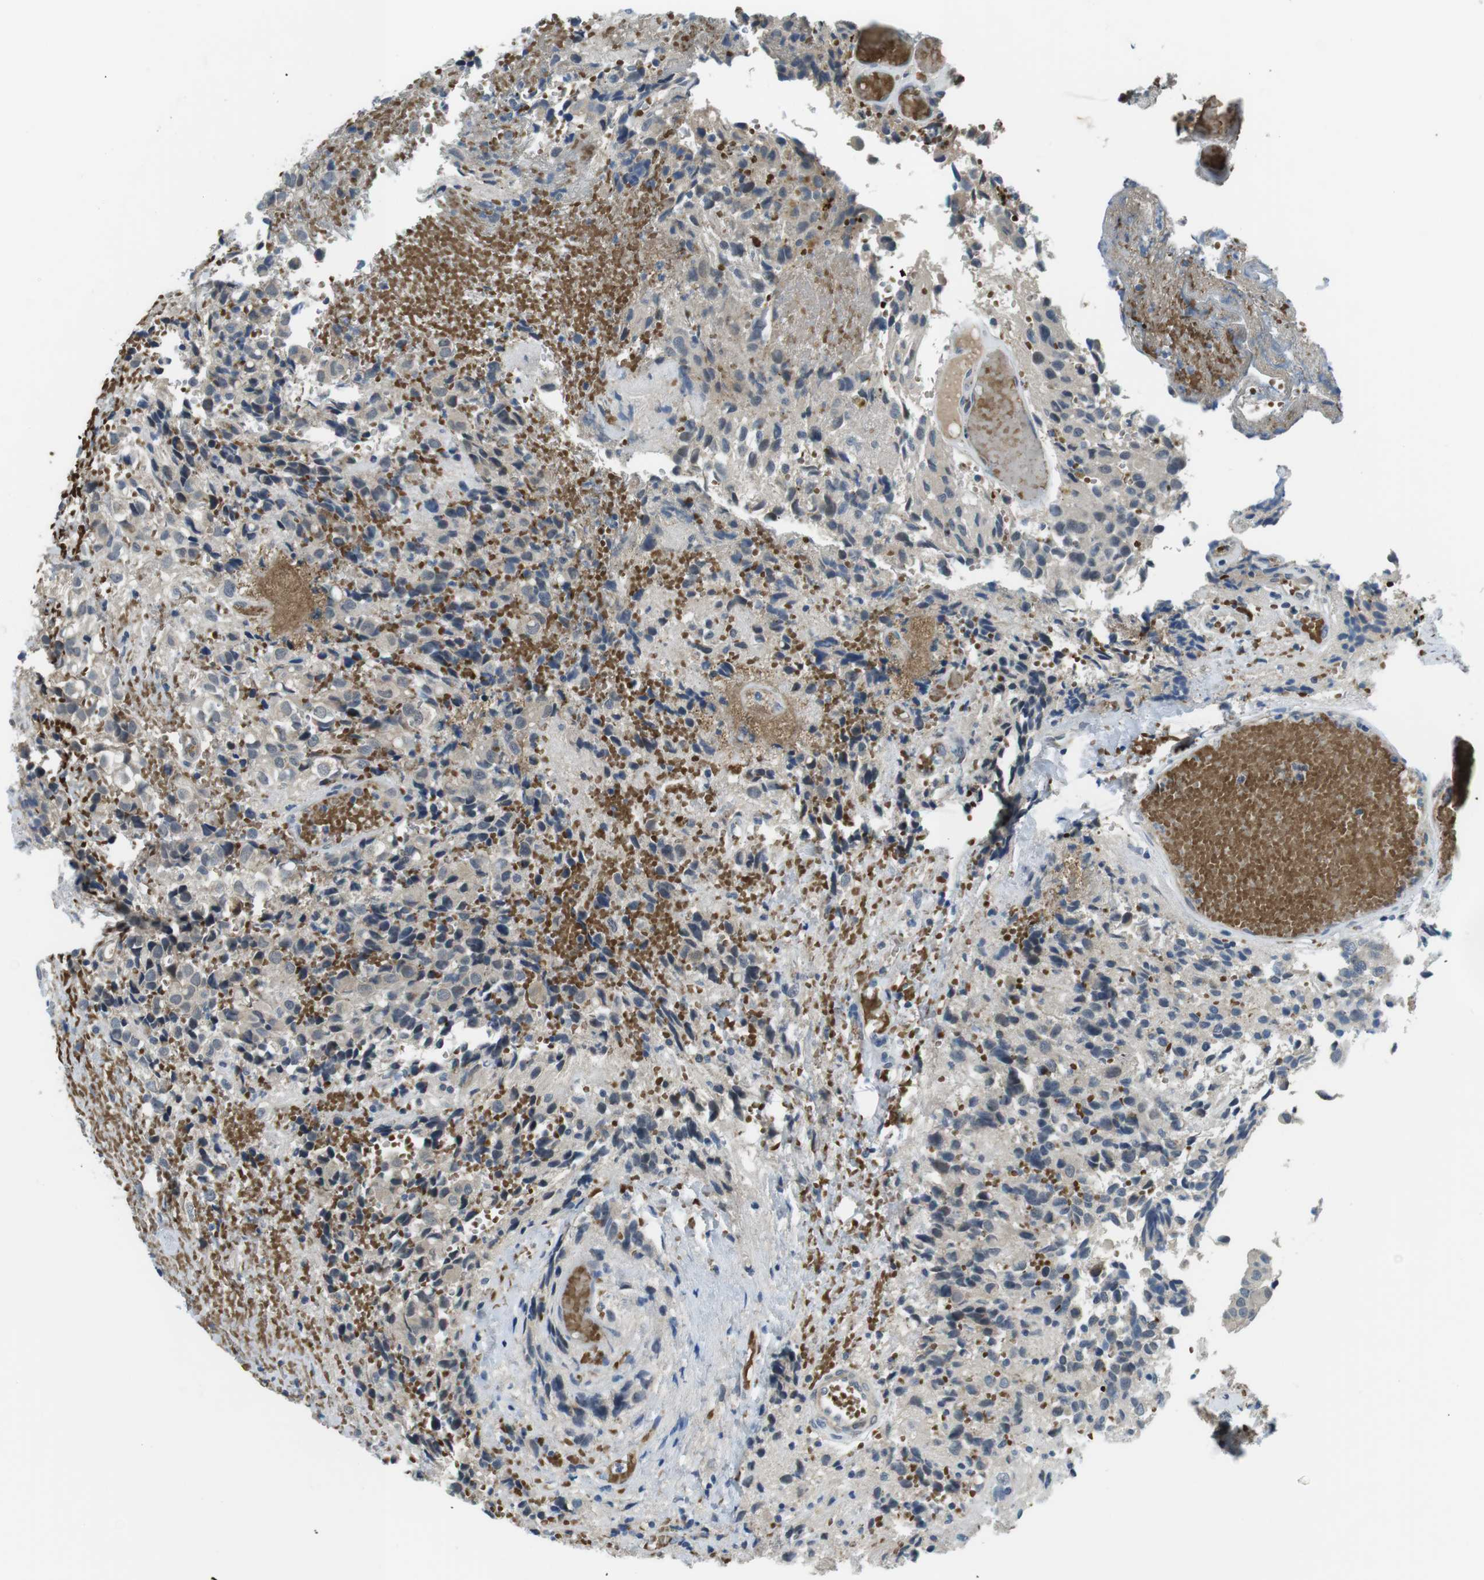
{"staining": {"intensity": "negative", "quantity": "none", "location": "none"}, "tissue": "glioma", "cell_type": "Tumor cells", "image_type": "cancer", "snomed": [{"axis": "morphology", "description": "Glioma, malignant, High grade"}, {"axis": "topography", "description": "Brain"}], "caption": "Tumor cells are negative for brown protein staining in glioma. (Stains: DAB IHC with hematoxylin counter stain, Microscopy: brightfield microscopy at high magnification).", "gene": "WSCD1", "patient": {"sex": "male", "age": 32}}